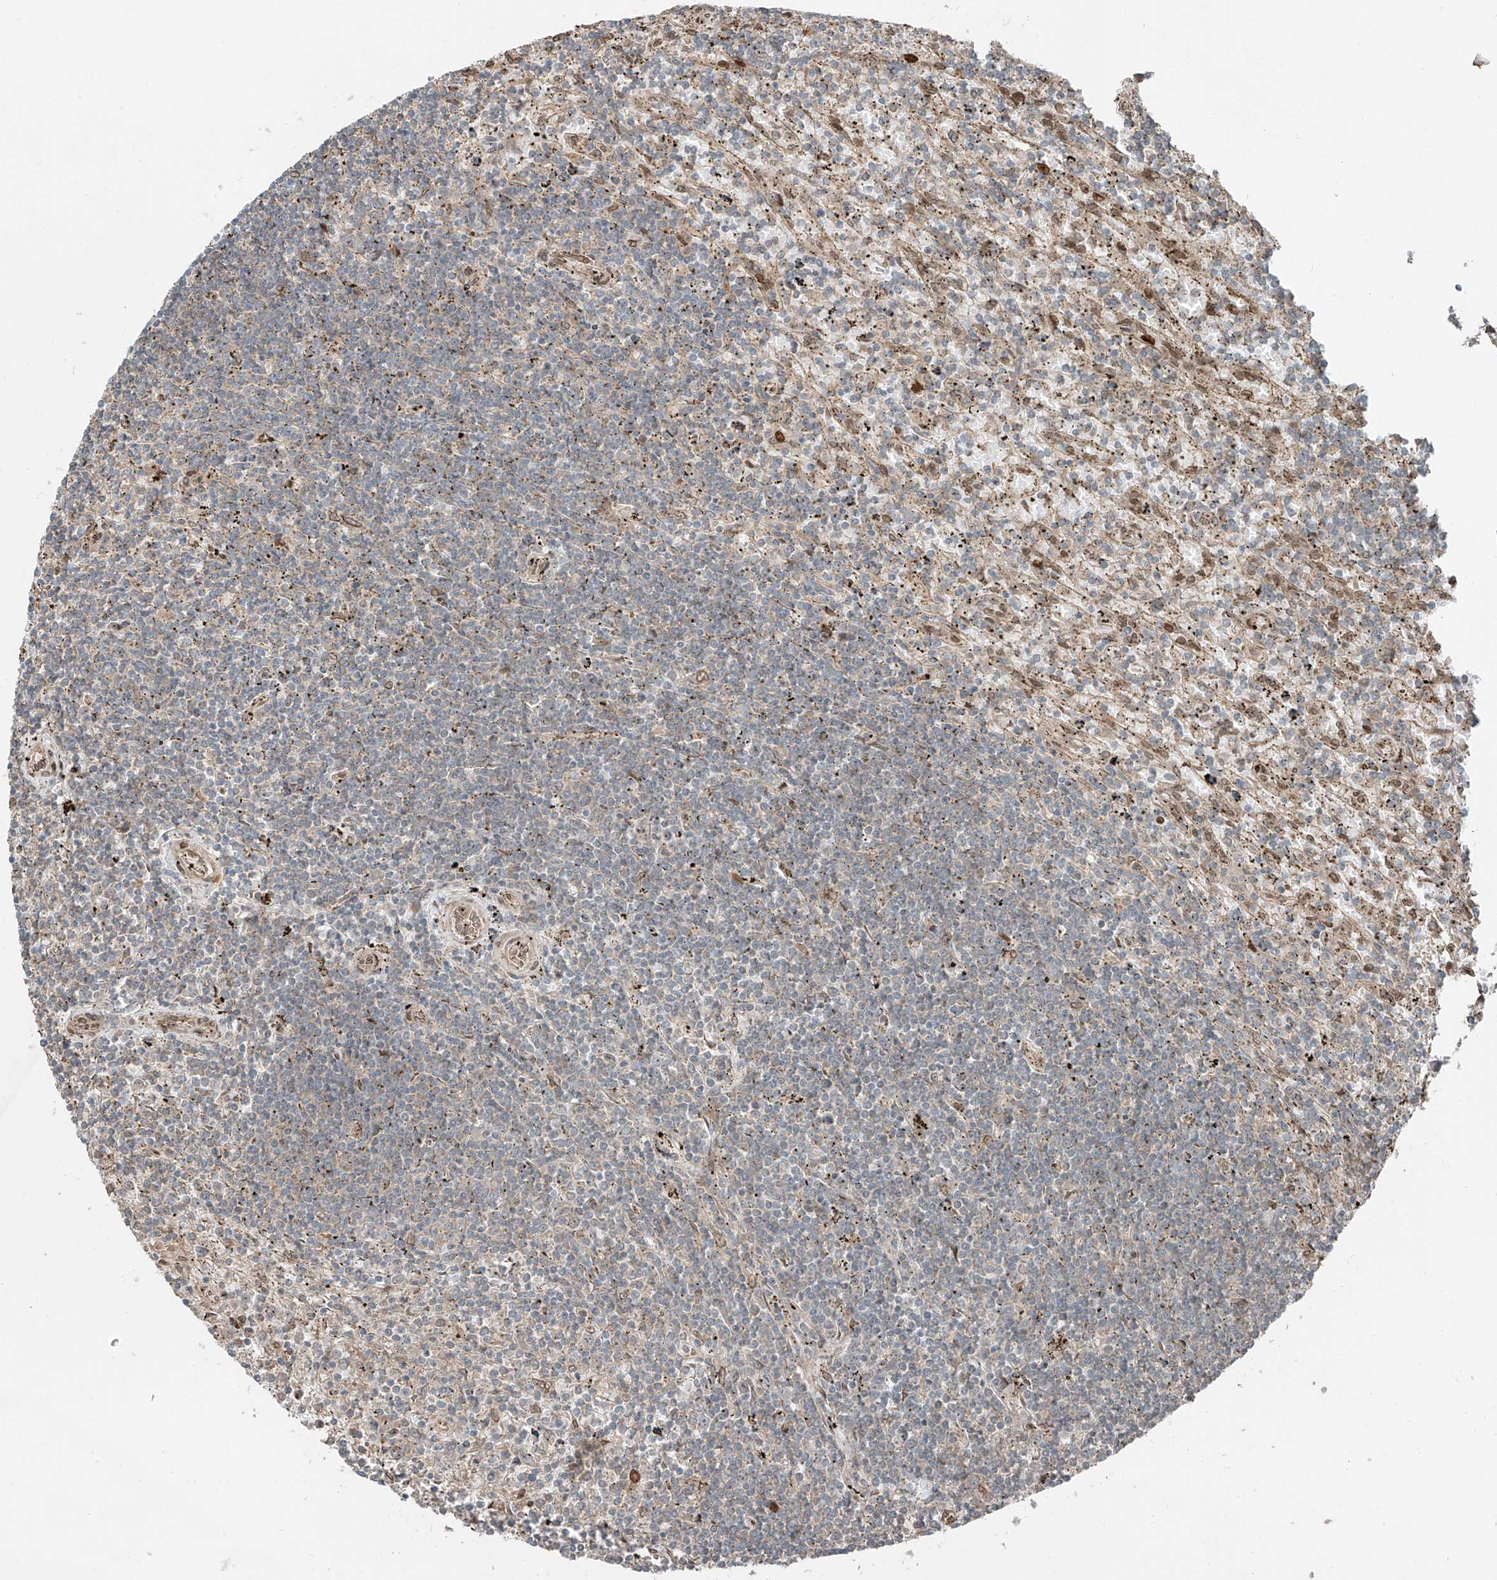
{"staining": {"intensity": "negative", "quantity": "none", "location": "none"}, "tissue": "lymphoma", "cell_type": "Tumor cells", "image_type": "cancer", "snomed": [{"axis": "morphology", "description": "Malignant lymphoma, non-Hodgkin's type, Low grade"}, {"axis": "topography", "description": "Spleen"}], "caption": "Immunohistochemical staining of lymphoma exhibits no significant expression in tumor cells. Brightfield microscopy of IHC stained with DAB (brown) and hematoxylin (blue), captured at high magnification.", "gene": "CEP162", "patient": {"sex": "male", "age": 76}}